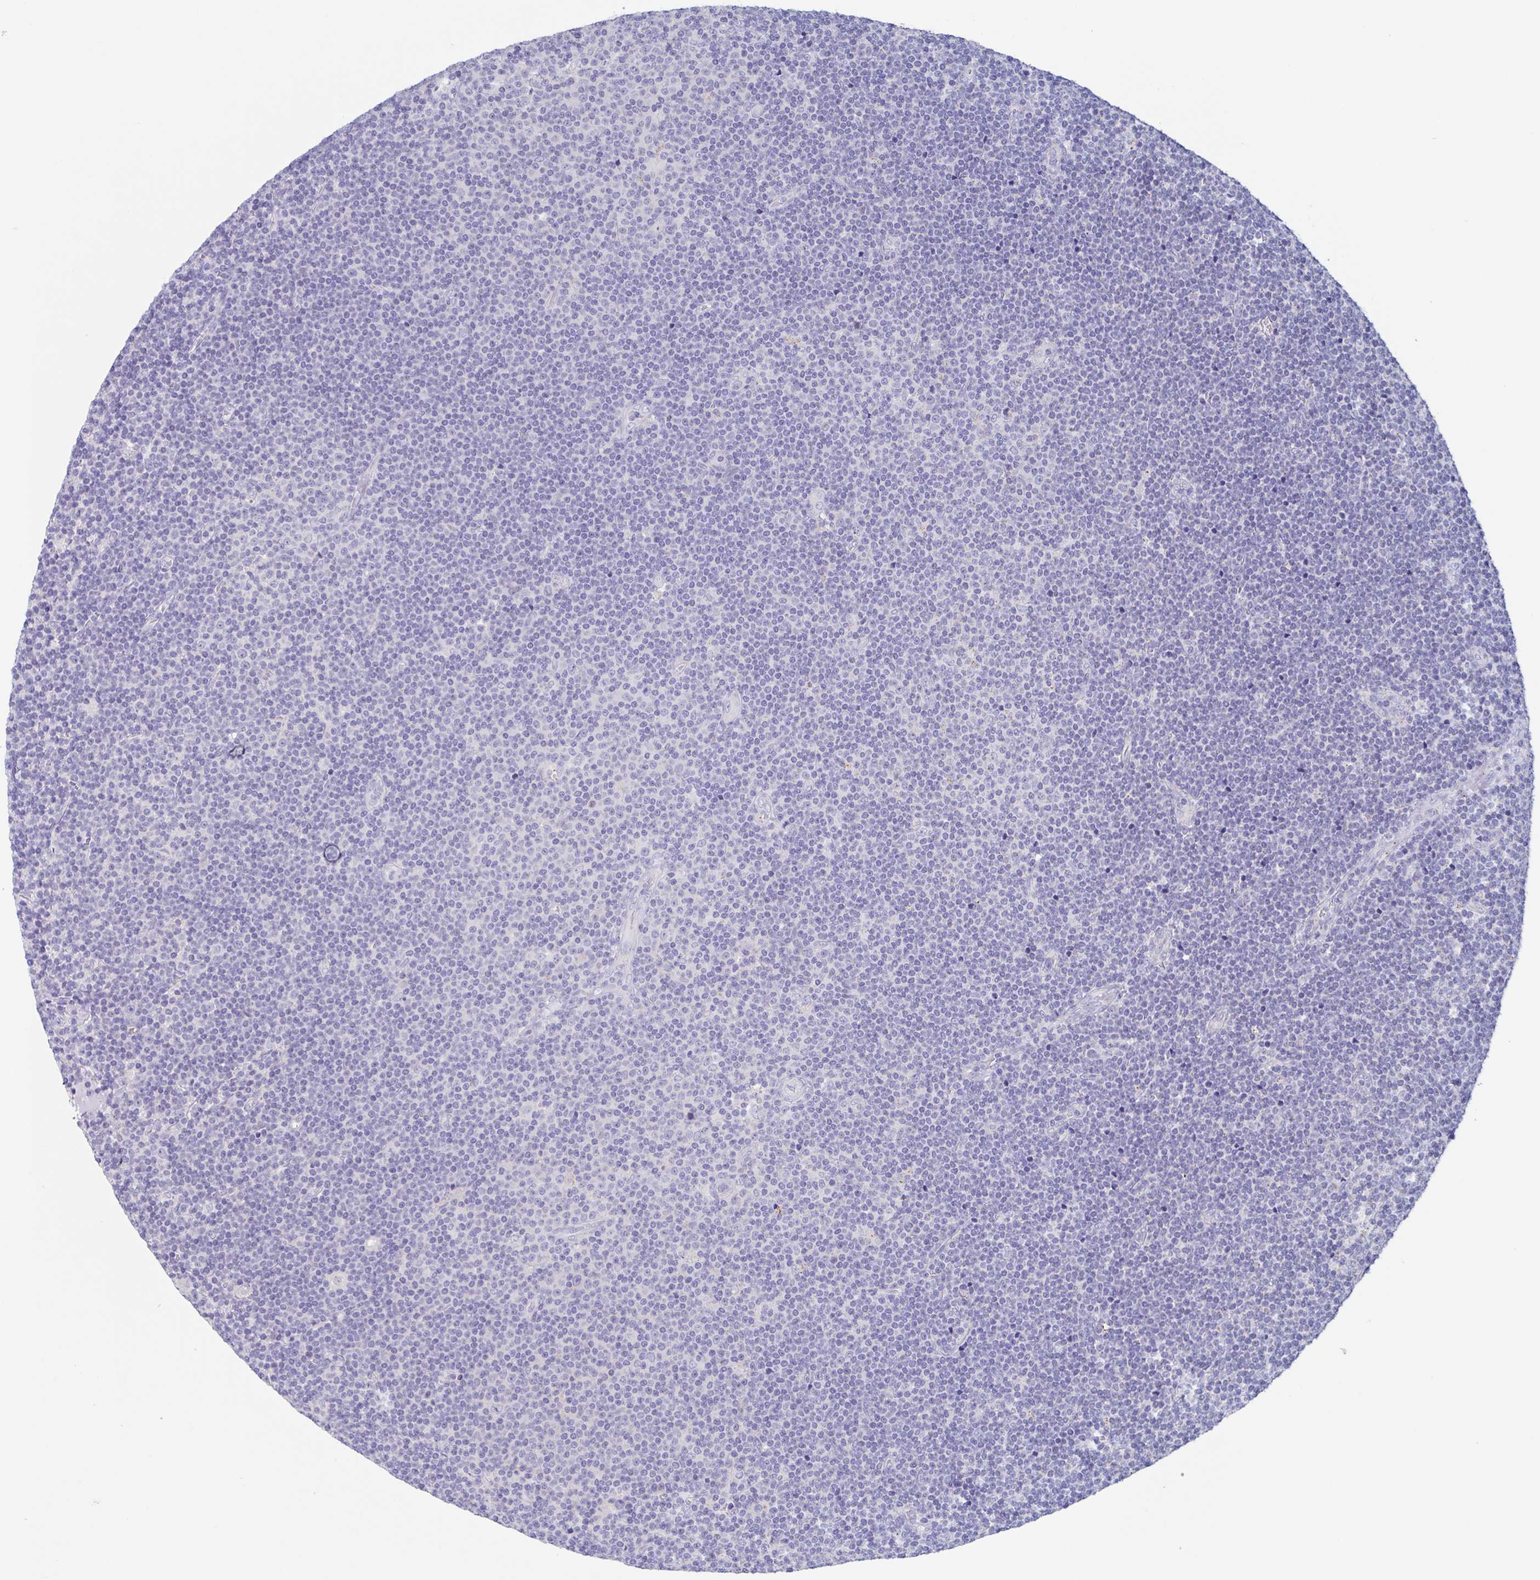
{"staining": {"intensity": "negative", "quantity": "none", "location": "none"}, "tissue": "lymphoma", "cell_type": "Tumor cells", "image_type": "cancer", "snomed": [{"axis": "morphology", "description": "Malignant lymphoma, non-Hodgkin's type, Low grade"}, {"axis": "topography", "description": "Lymph node"}], "caption": "DAB immunohistochemical staining of lymphoma displays no significant staining in tumor cells. The staining is performed using DAB brown chromogen with nuclei counter-stained in using hematoxylin.", "gene": "CHMP5", "patient": {"sex": "male", "age": 48}}